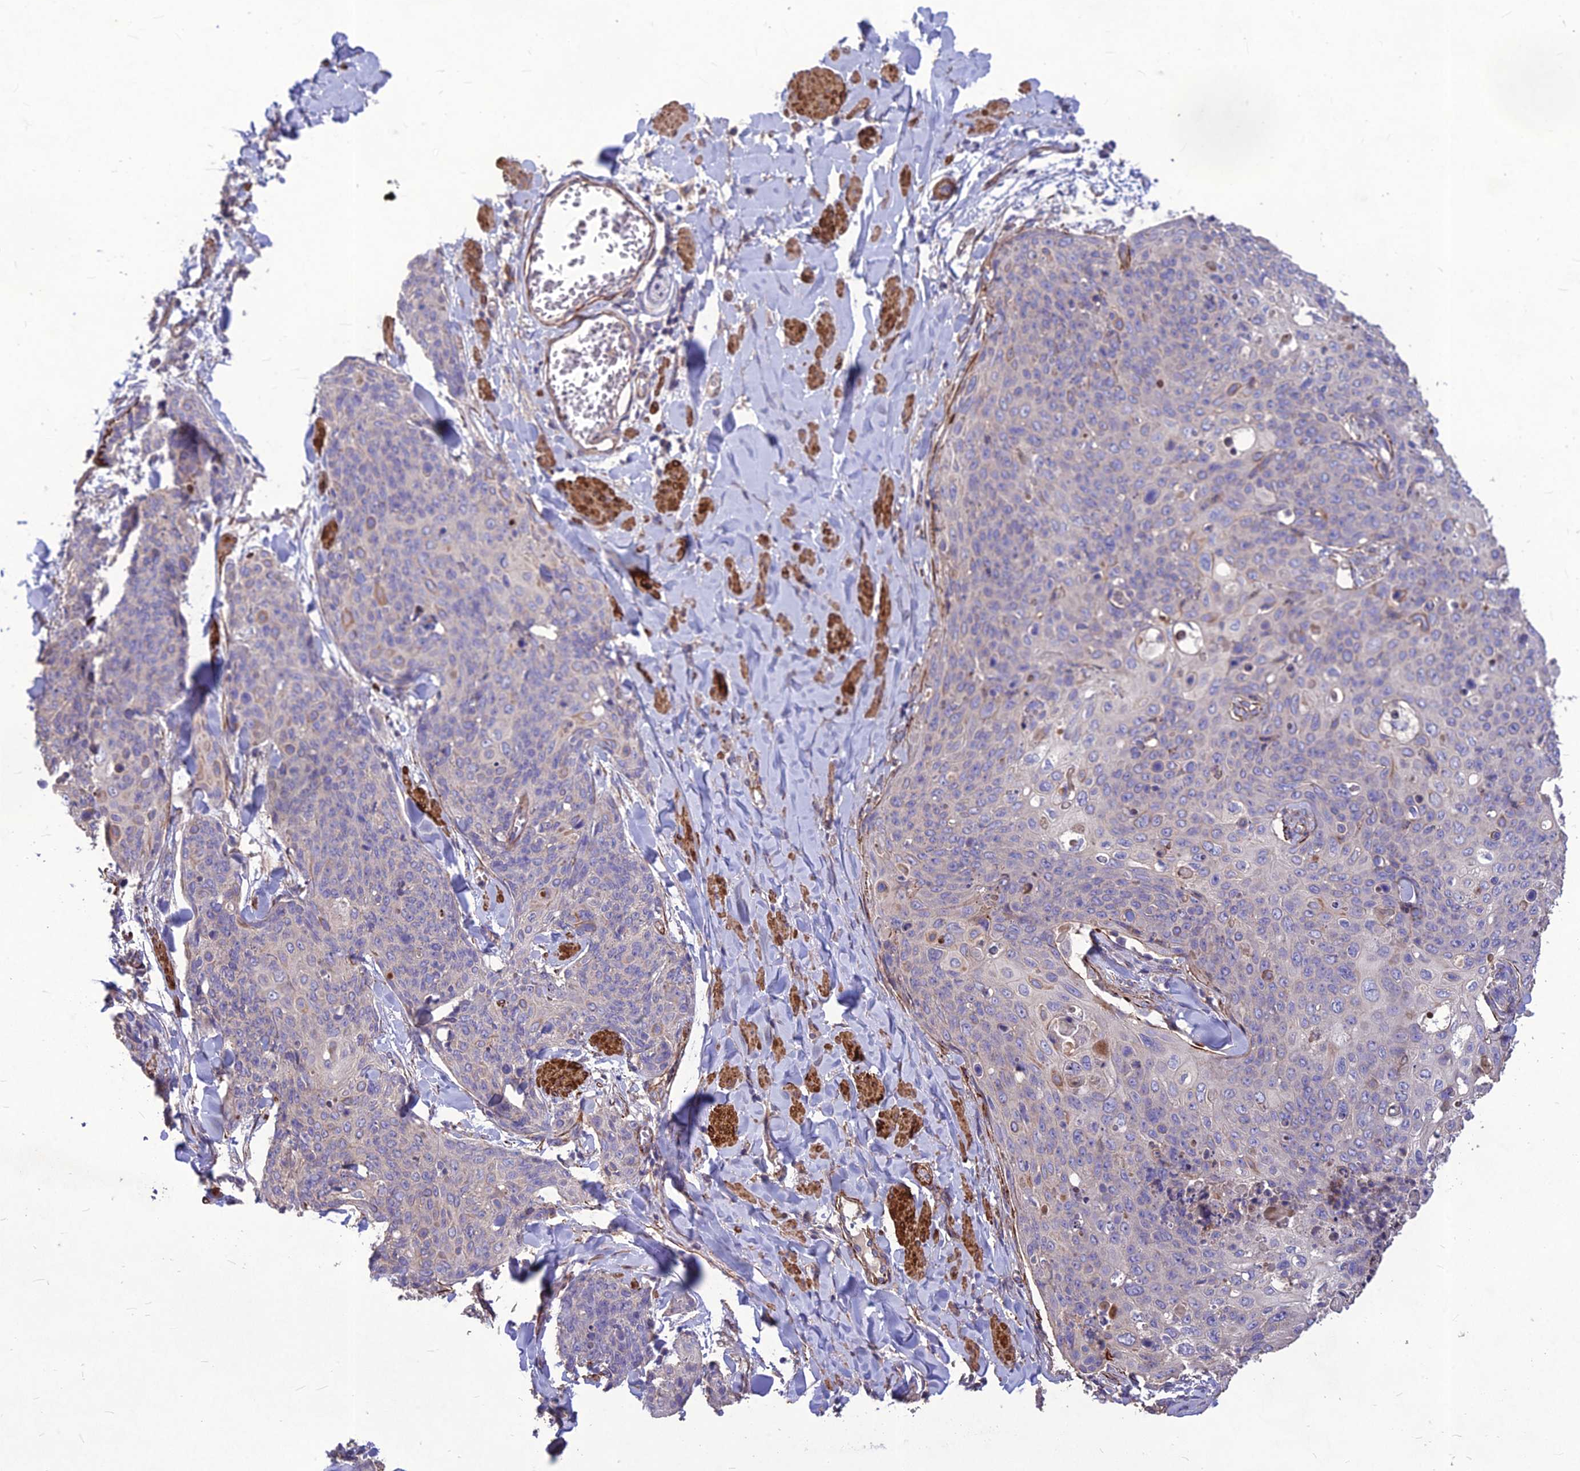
{"staining": {"intensity": "negative", "quantity": "none", "location": "none"}, "tissue": "skin cancer", "cell_type": "Tumor cells", "image_type": "cancer", "snomed": [{"axis": "morphology", "description": "Squamous cell carcinoma, NOS"}, {"axis": "topography", "description": "Skin"}, {"axis": "topography", "description": "Vulva"}], "caption": "Human skin squamous cell carcinoma stained for a protein using immunohistochemistry (IHC) exhibits no positivity in tumor cells.", "gene": "CLUH", "patient": {"sex": "female", "age": 85}}